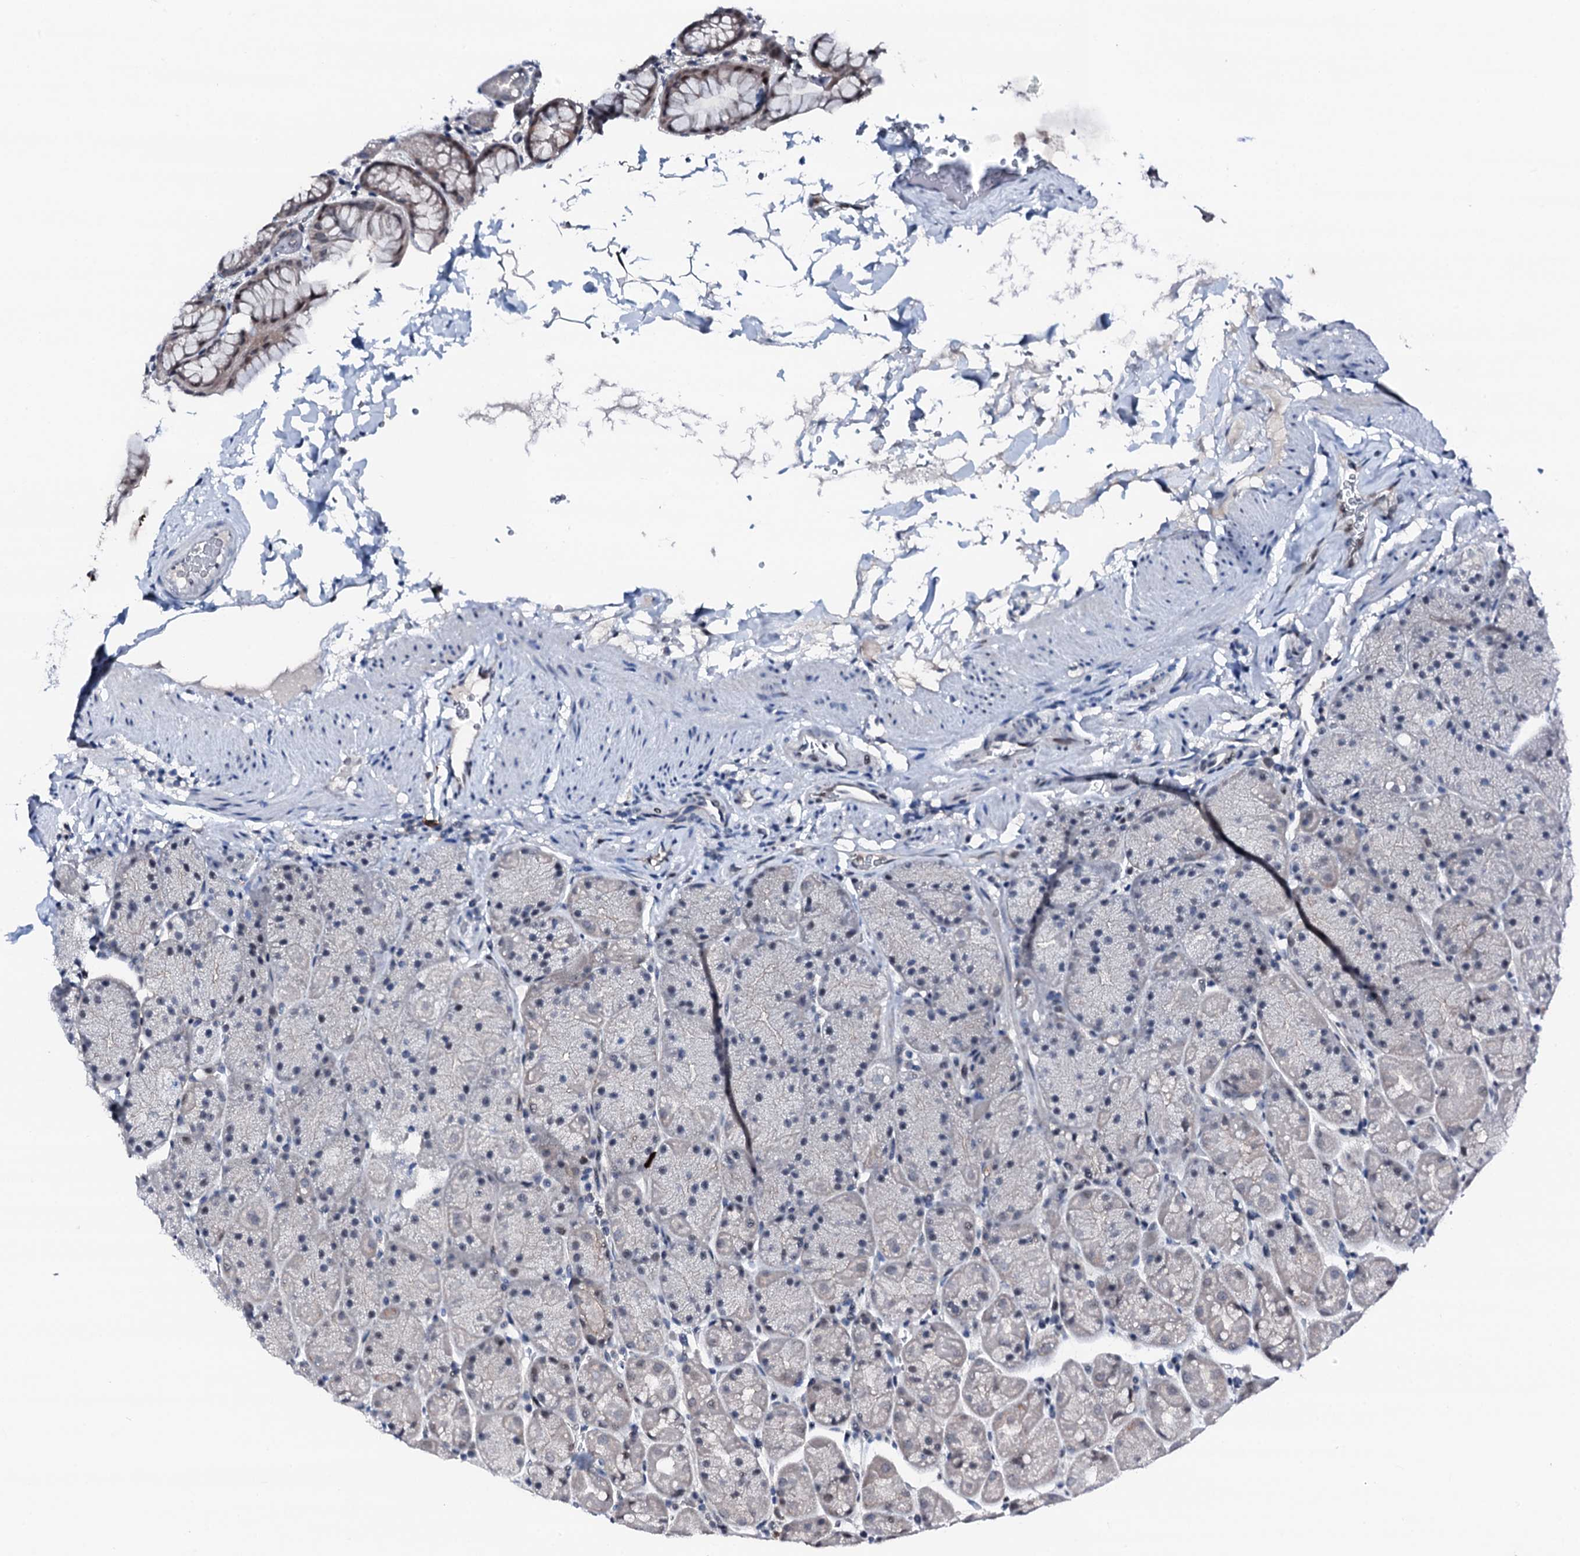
{"staining": {"intensity": "negative", "quantity": "none", "location": "none"}, "tissue": "stomach", "cell_type": "Glandular cells", "image_type": "normal", "snomed": [{"axis": "morphology", "description": "Normal tissue, NOS"}, {"axis": "topography", "description": "Stomach, upper"}, {"axis": "topography", "description": "Stomach, lower"}], "caption": "This histopathology image is of unremarkable stomach stained with immunohistochemistry to label a protein in brown with the nuclei are counter-stained blue. There is no positivity in glandular cells.", "gene": "TRAFD1", "patient": {"sex": "male", "age": 67}}